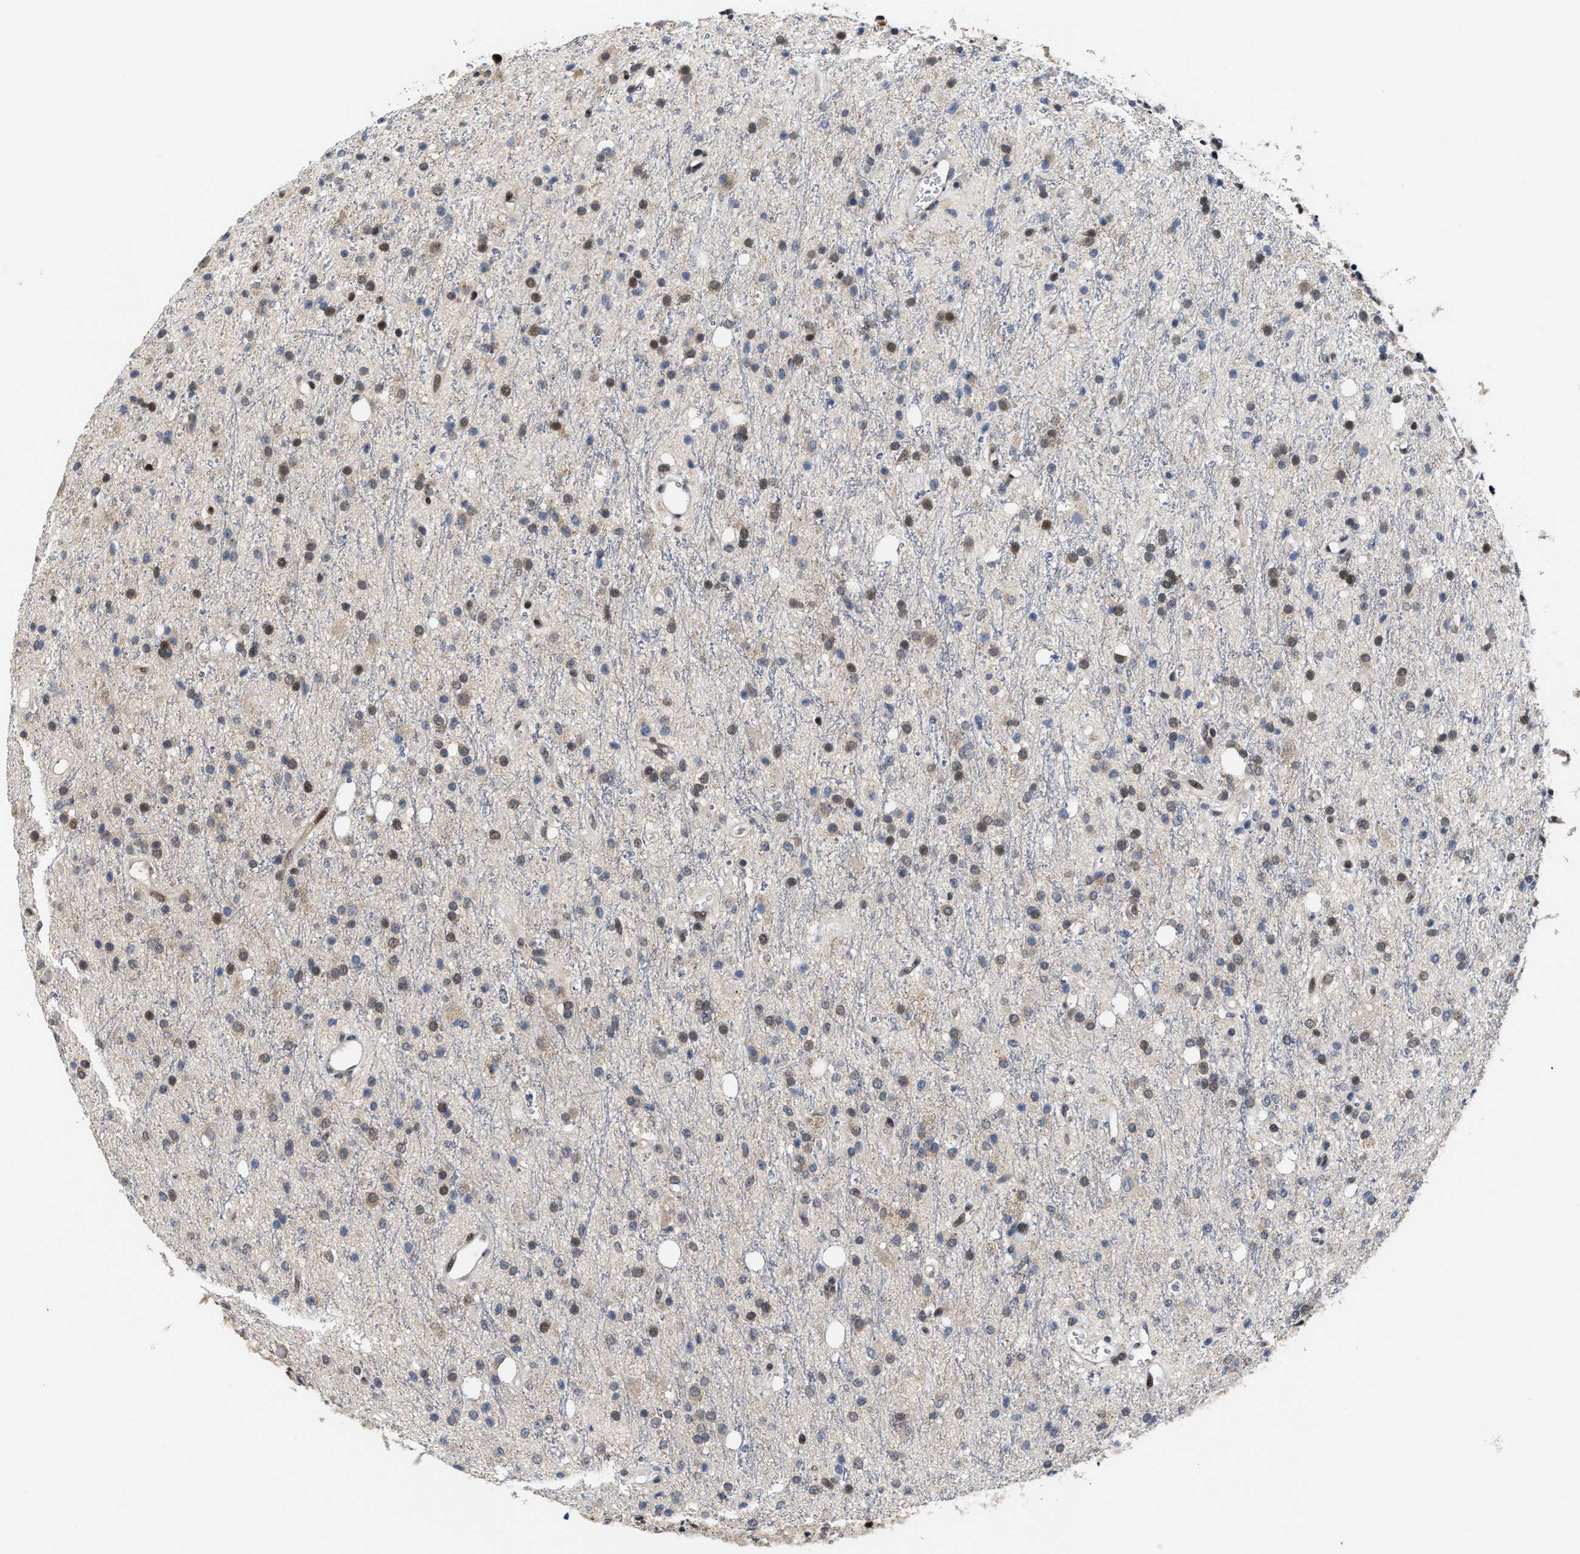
{"staining": {"intensity": "weak", "quantity": "25%-75%", "location": "cytoplasmic/membranous,nuclear"}, "tissue": "glioma", "cell_type": "Tumor cells", "image_type": "cancer", "snomed": [{"axis": "morphology", "description": "Glioma, malignant, High grade"}, {"axis": "topography", "description": "Brain"}], "caption": "This is a micrograph of immunohistochemistry (IHC) staining of glioma, which shows weak expression in the cytoplasmic/membranous and nuclear of tumor cells.", "gene": "TCF4", "patient": {"sex": "male", "age": 47}}